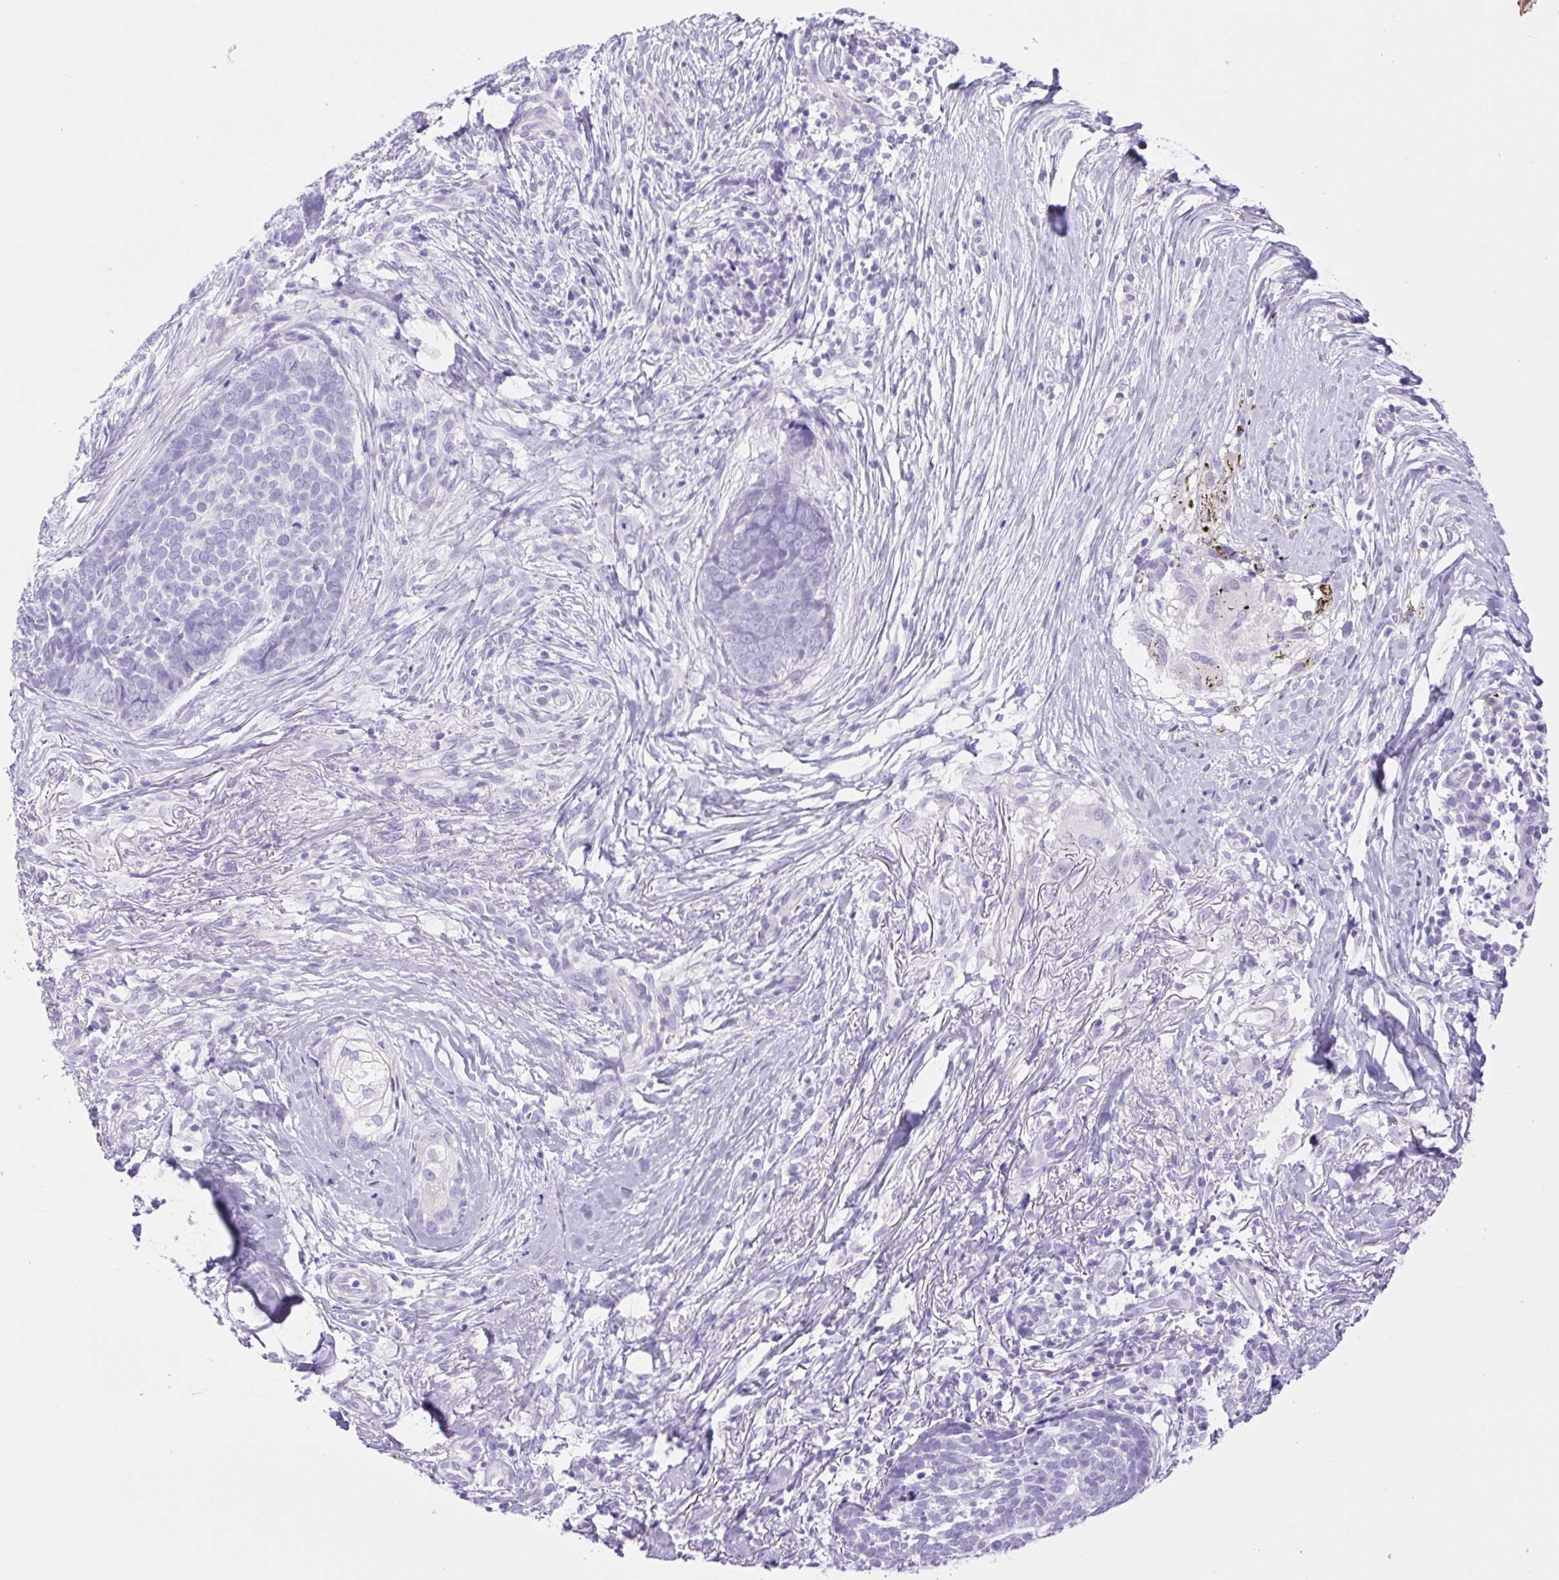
{"staining": {"intensity": "negative", "quantity": "none", "location": "none"}, "tissue": "skin cancer", "cell_type": "Tumor cells", "image_type": "cancer", "snomed": [{"axis": "morphology", "description": "Basal cell carcinoma"}, {"axis": "topography", "description": "Skin"}, {"axis": "topography", "description": "Skin of nose"}], "caption": "A histopathology image of human skin cancer is negative for staining in tumor cells.", "gene": "CDSN", "patient": {"sex": "female", "age": 81}}